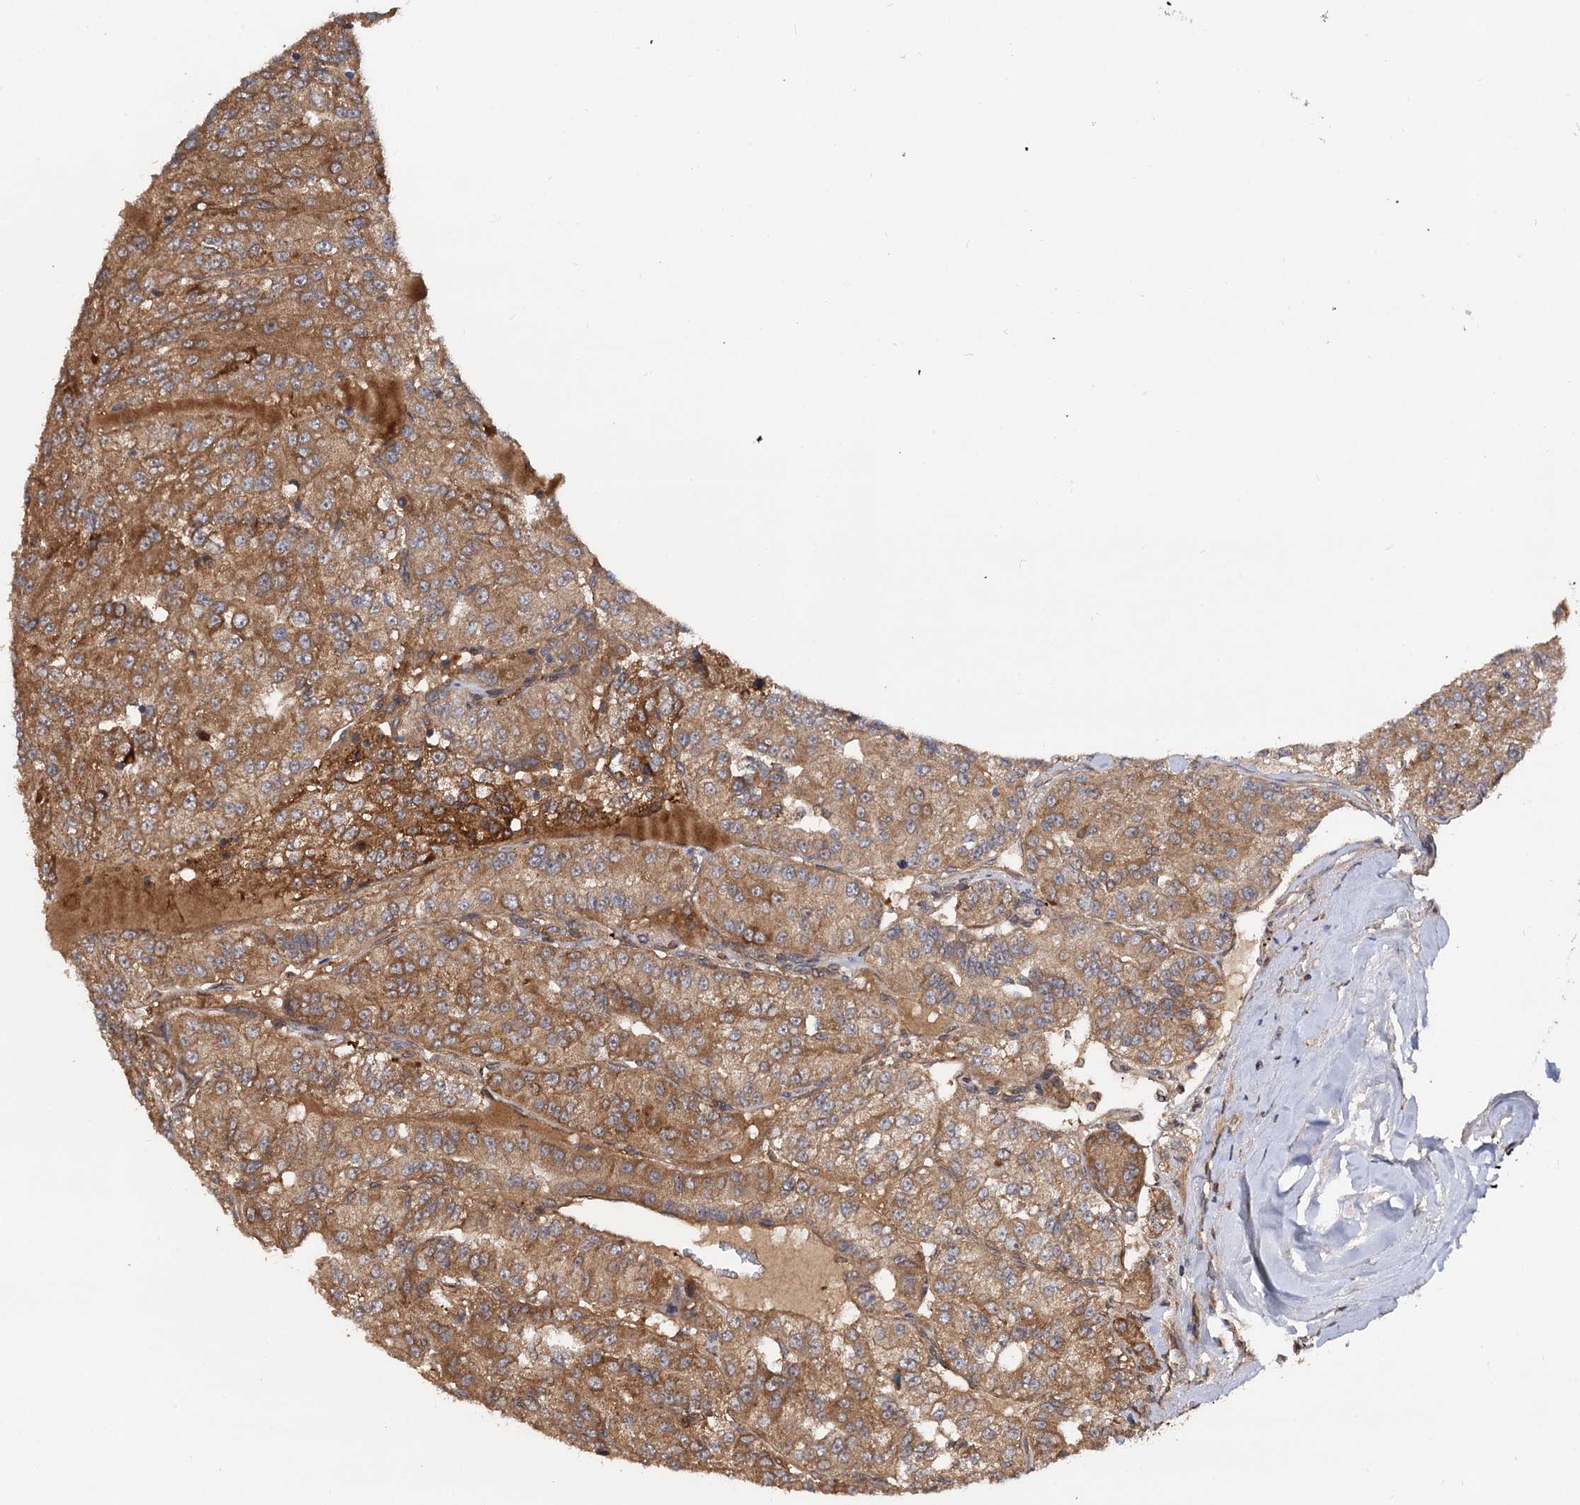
{"staining": {"intensity": "moderate", "quantity": ">75%", "location": "cytoplasmic/membranous"}, "tissue": "renal cancer", "cell_type": "Tumor cells", "image_type": "cancer", "snomed": [{"axis": "morphology", "description": "Adenocarcinoma, NOS"}, {"axis": "topography", "description": "Kidney"}], "caption": "Tumor cells show moderate cytoplasmic/membranous expression in about >75% of cells in renal adenocarcinoma.", "gene": "SELENOP", "patient": {"sex": "female", "age": 63}}